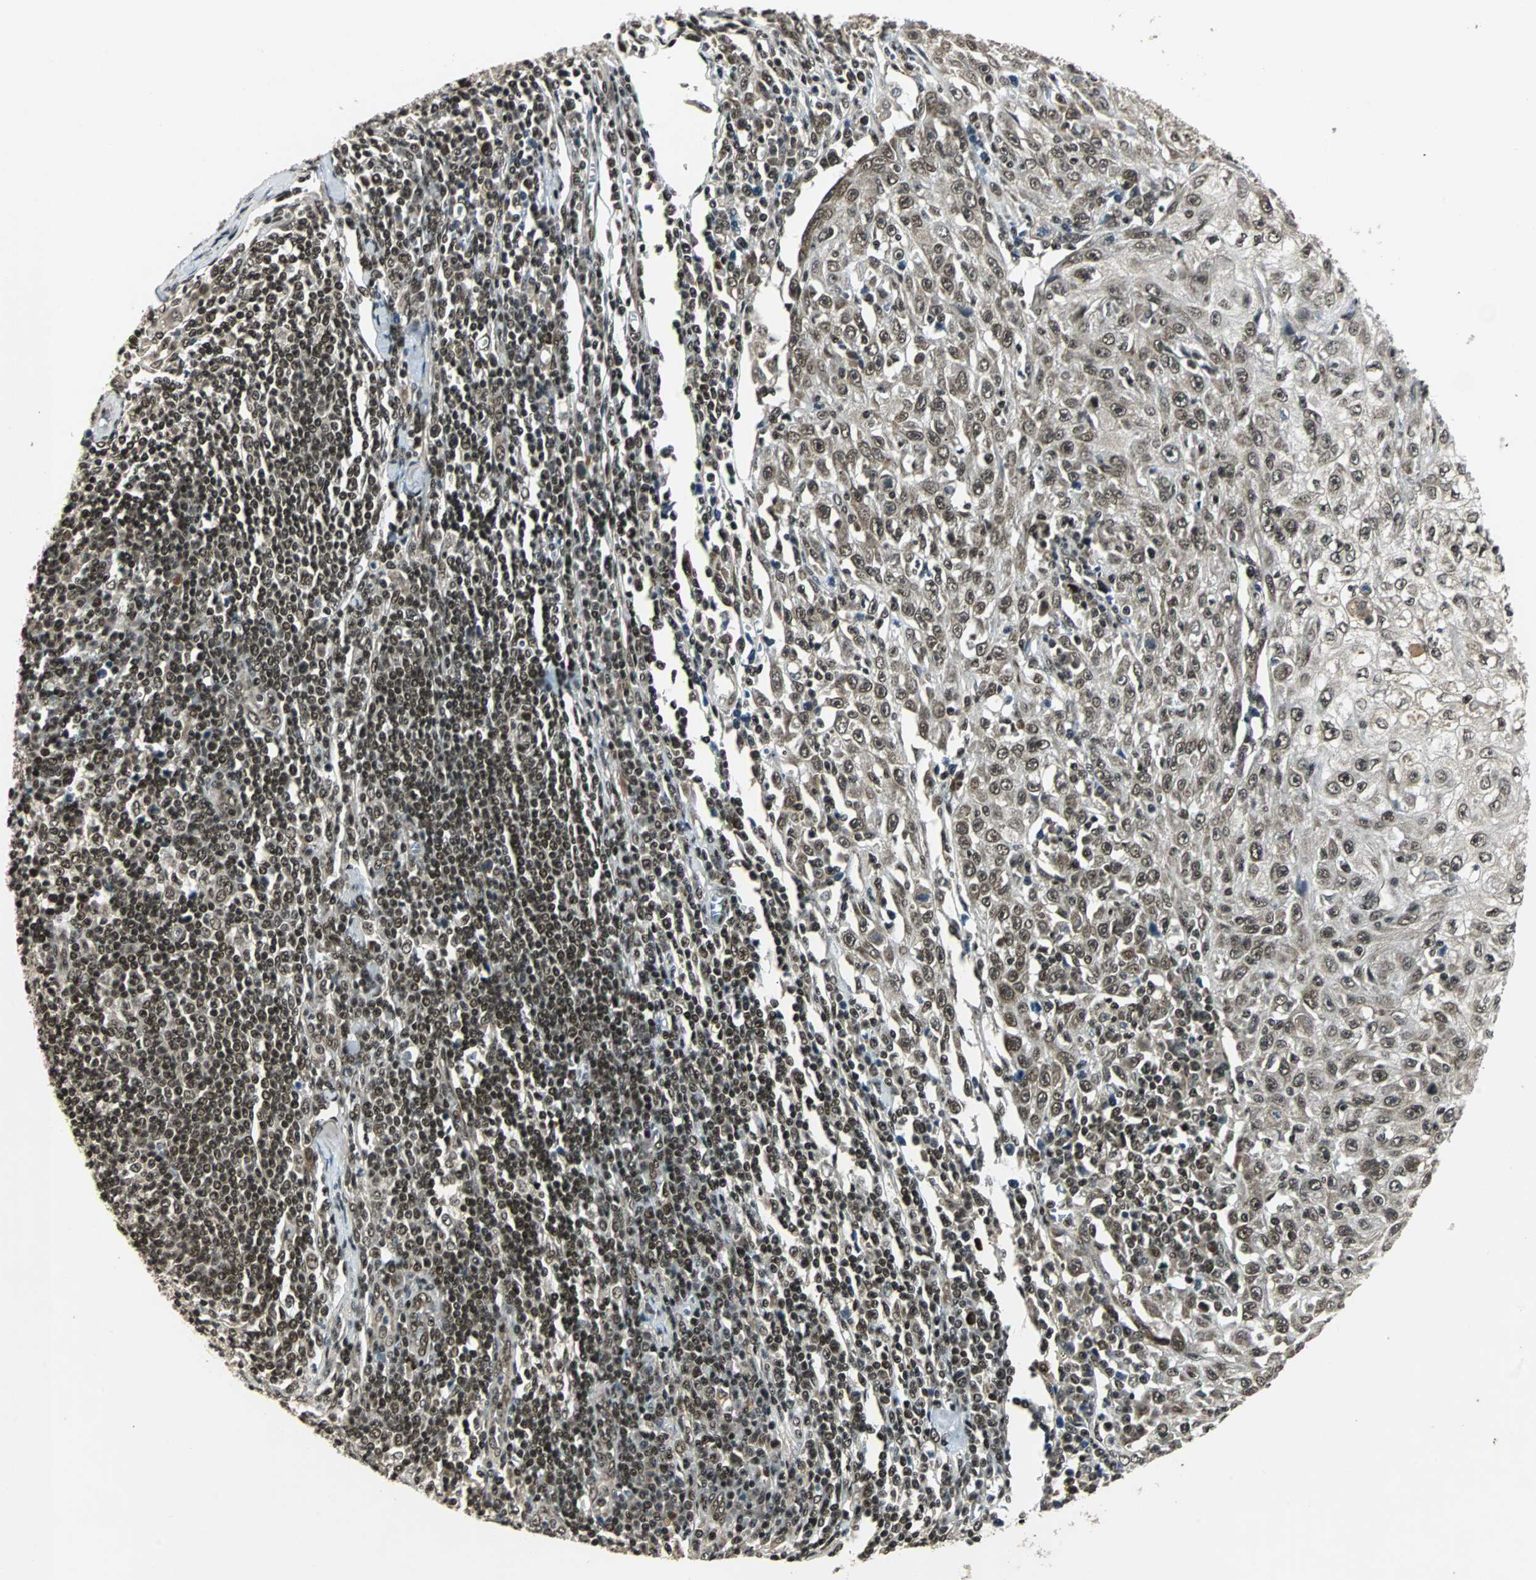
{"staining": {"intensity": "moderate", "quantity": ">75%", "location": "nuclear"}, "tissue": "skin cancer", "cell_type": "Tumor cells", "image_type": "cancer", "snomed": [{"axis": "morphology", "description": "Squamous cell carcinoma, NOS"}, {"axis": "topography", "description": "Skin"}], "caption": "Immunohistochemical staining of human skin cancer exhibits medium levels of moderate nuclear protein staining in about >75% of tumor cells.", "gene": "TAF5", "patient": {"sex": "male", "age": 75}}